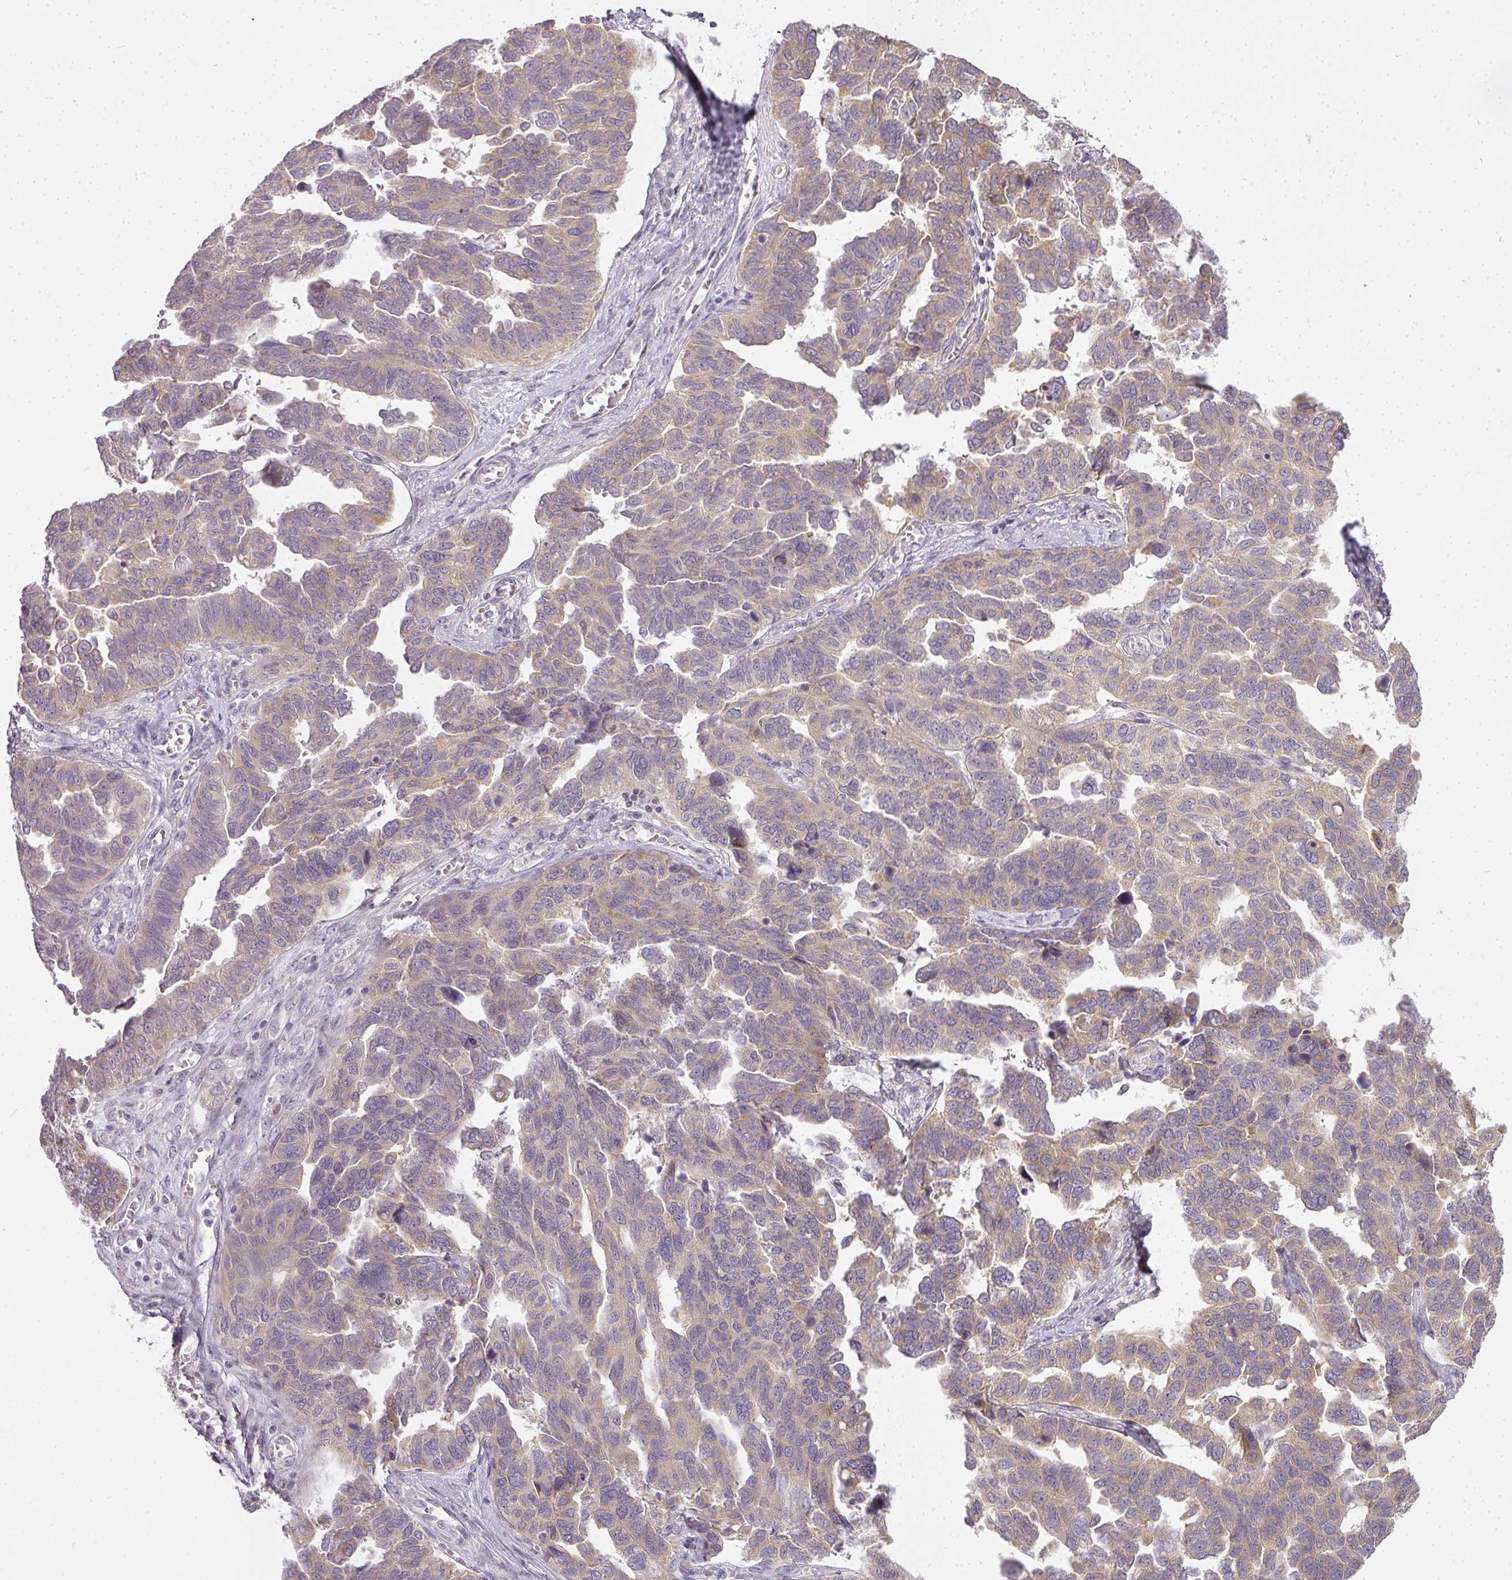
{"staining": {"intensity": "weak", "quantity": "<25%", "location": "cytoplasmic/membranous"}, "tissue": "ovarian cancer", "cell_type": "Tumor cells", "image_type": "cancer", "snomed": [{"axis": "morphology", "description": "Cystadenocarcinoma, serous, NOS"}, {"axis": "topography", "description": "Ovary"}], "caption": "Ovarian serous cystadenocarcinoma stained for a protein using immunohistochemistry (IHC) reveals no expression tumor cells.", "gene": "MED19", "patient": {"sex": "female", "age": 64}}